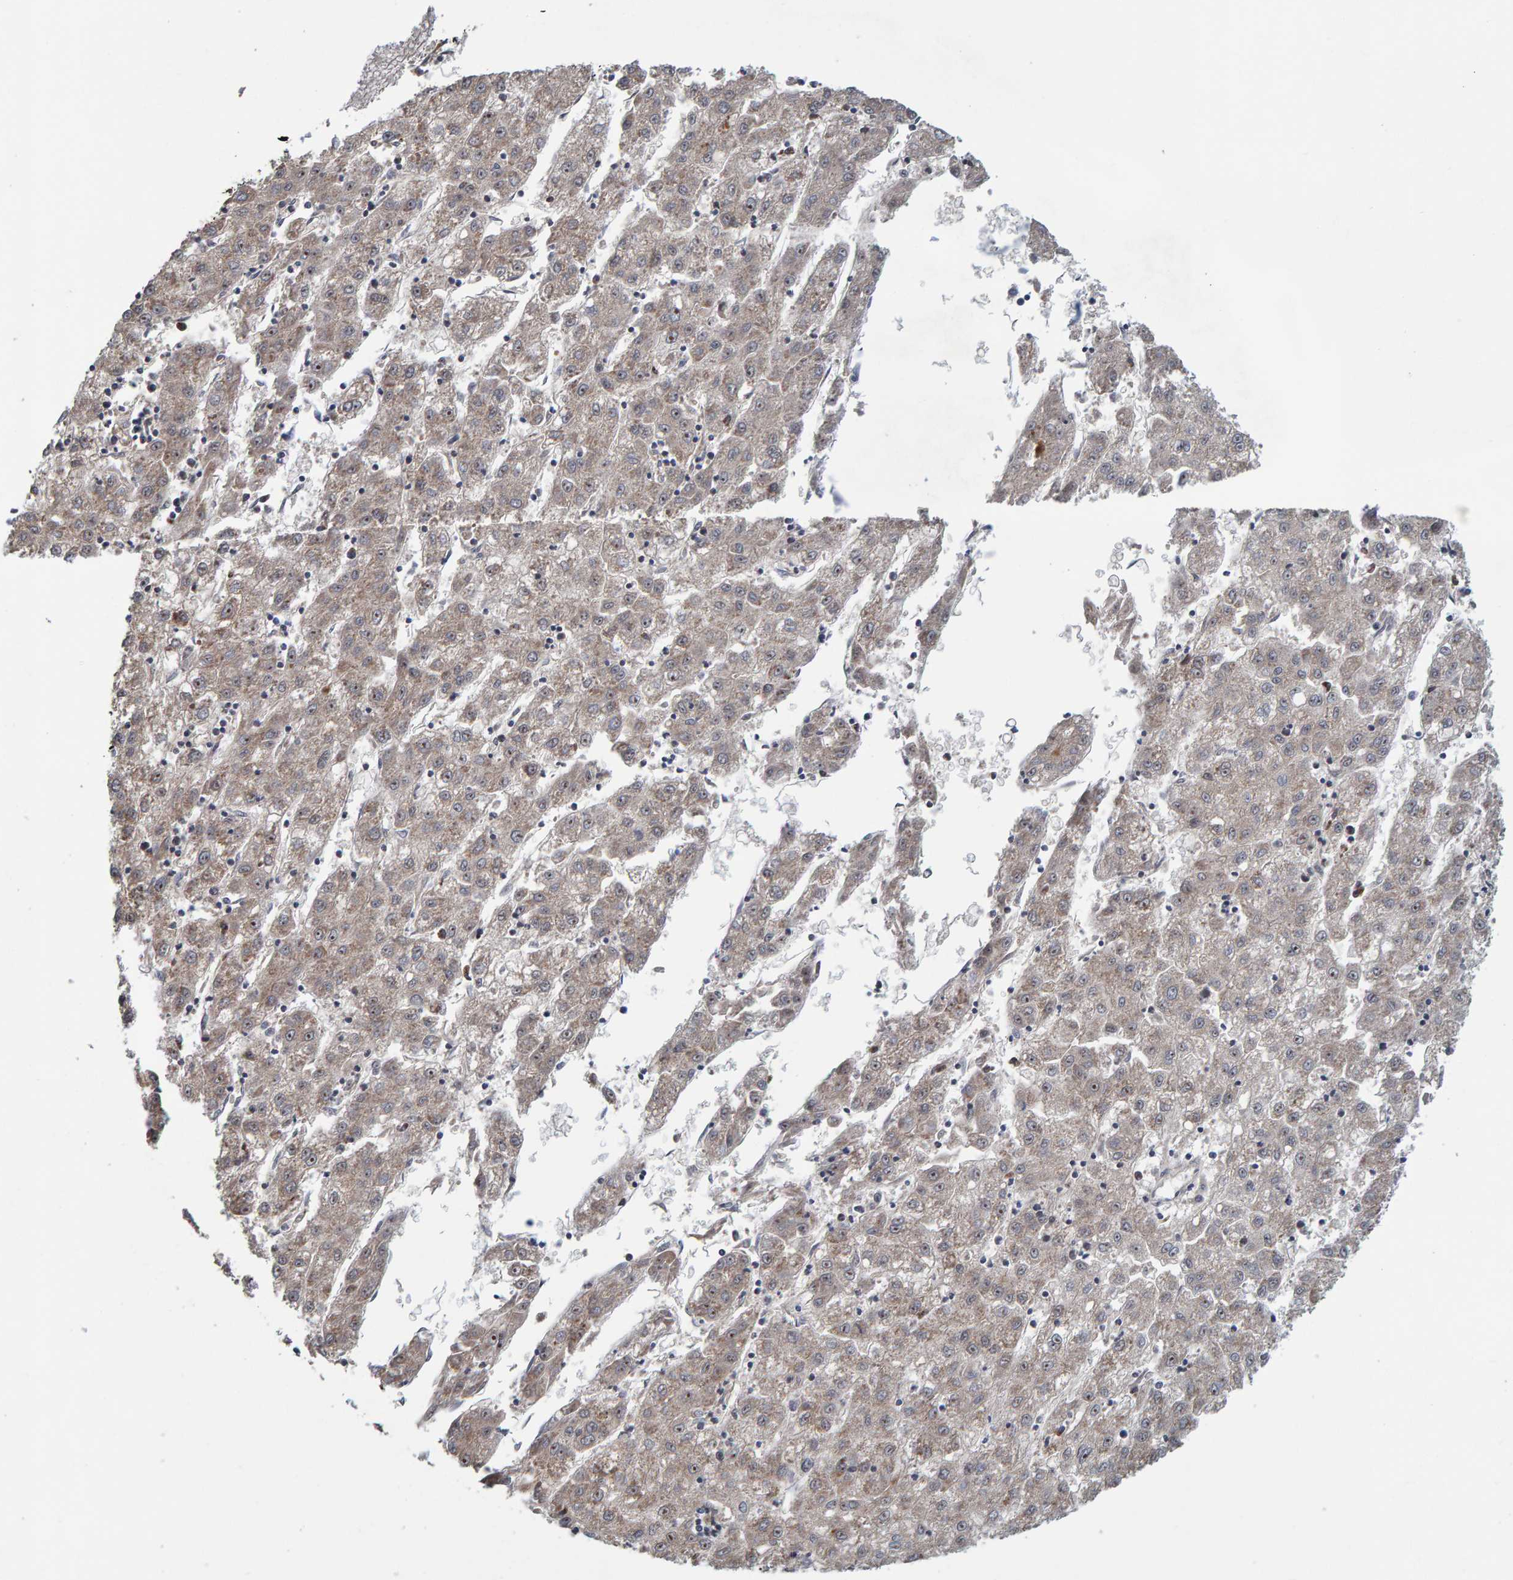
{"staining": {"intensity": "weak", "quantity": ">75%", "location": "cytoplasmic/membranous"}, "tissue": "liver cancer", "cell_type": "Tumor cells", "image_type": "cancer", "snomed": [{"axis": "morphology", "description": "Carcinoma, Hepatocellular, NOS"}, {"axis": "topography", "description": "Liver"}], "caption": "Immunohistochemistry histopathology image of neoplastic tissue: human liver hepatocellular carcinoma stained using immunohistochemistry reveals low levels of weak protein expression localized specifically in the cytoplasmic/membranous of tumor cells, appearing as a cytoplasmic/membranous brown color.", "gene": "CCDC25", "patient": {"sex": "male", "age": 72}}